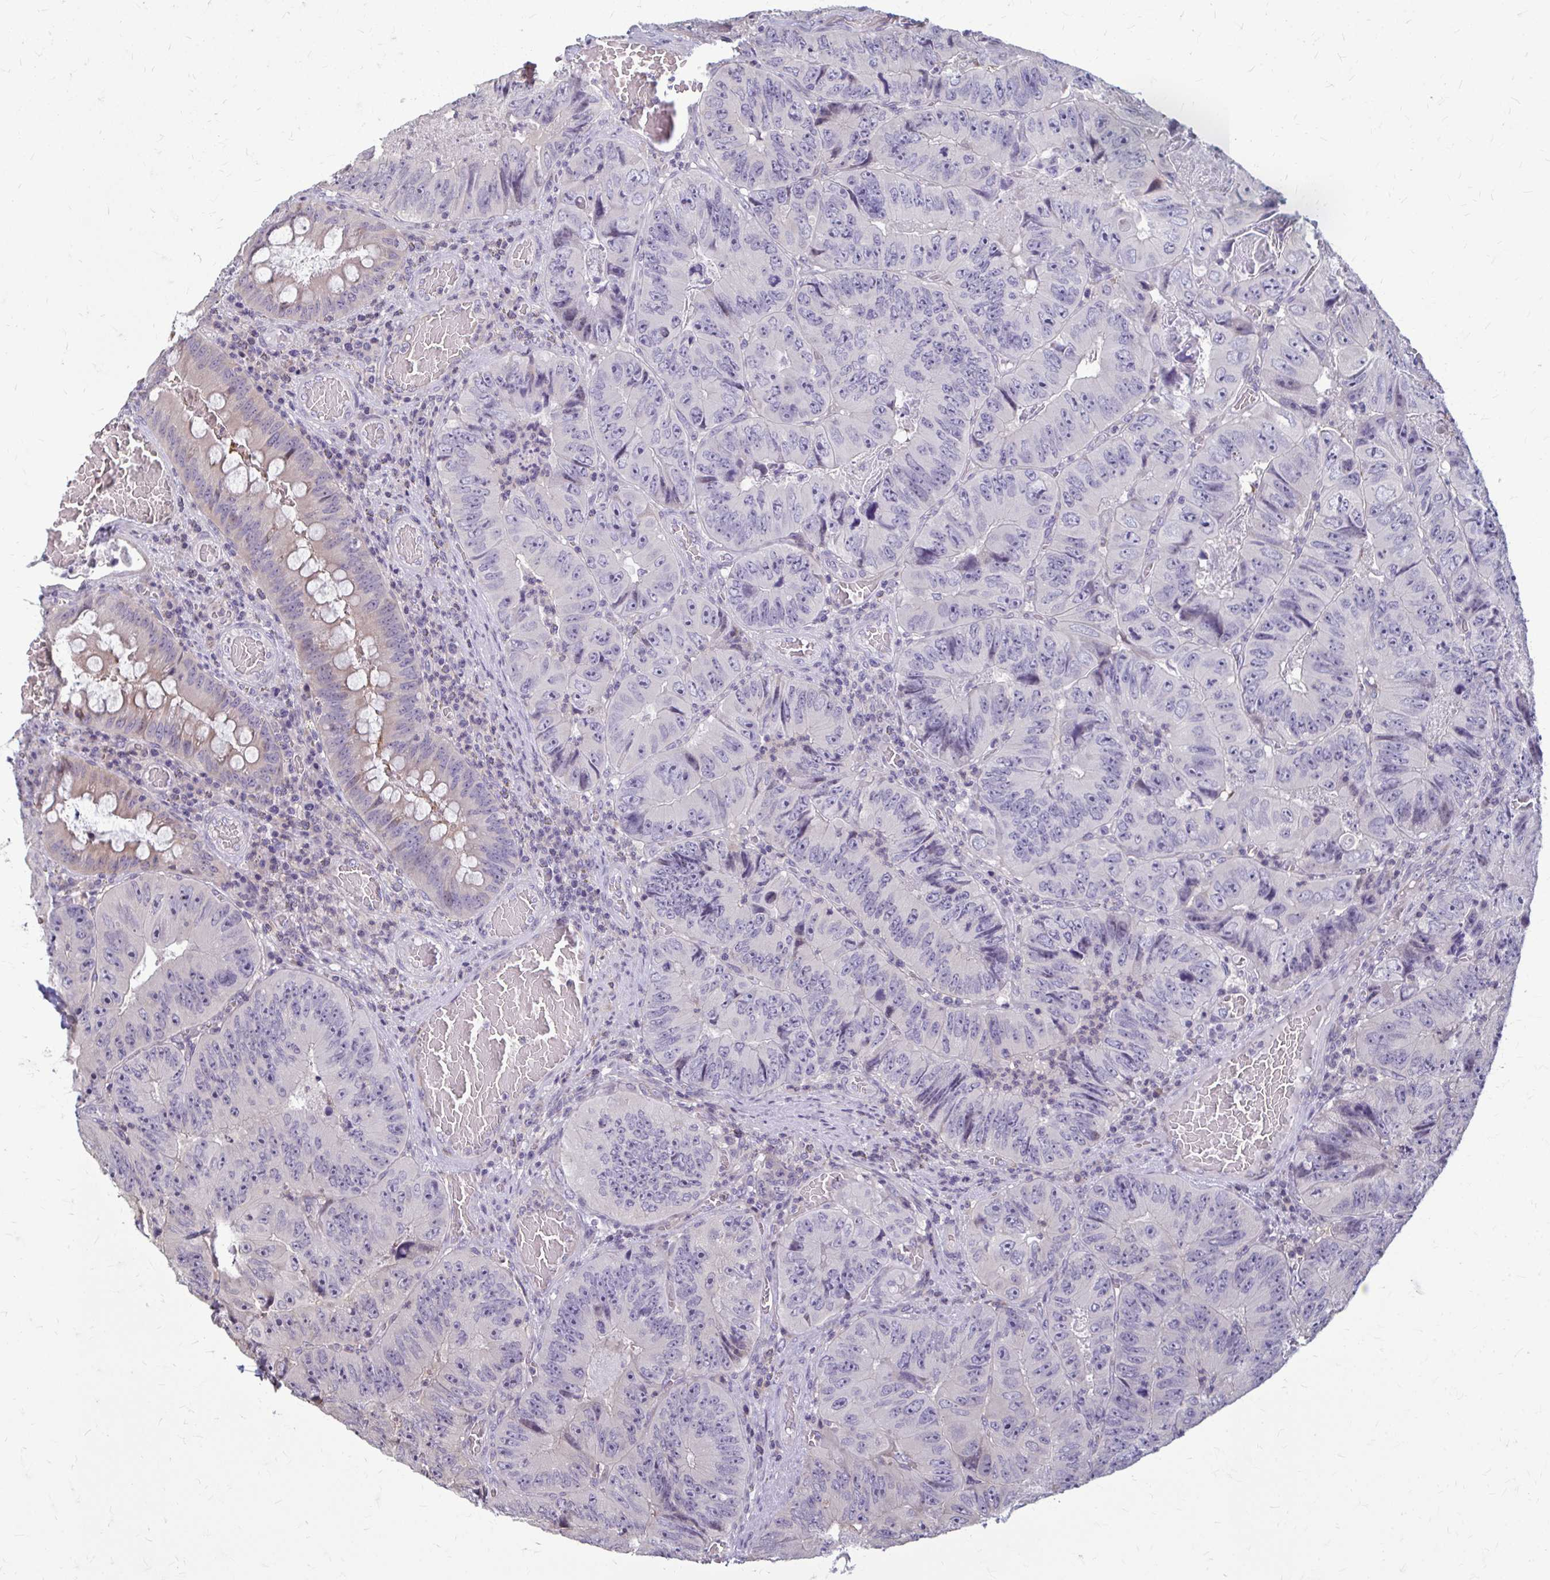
{"staining": {"intensity": "negative", "quantity": "none", "location": "none"}, "tissue": "colorectal cancer", "cell_type": "Tumor cells", "image_type": "cancer", "snomed": [{"axis": "morphology", "description": "Adenocarcinoma, NOS"}, {"axis": "topography", "description": "Colon"}], "caption": "Tumor cells show no significant staining in colorectal cancer (adenocarcinoma).", "gene": "ZNF34", "patient": {"sex": "female", "age": 84}}